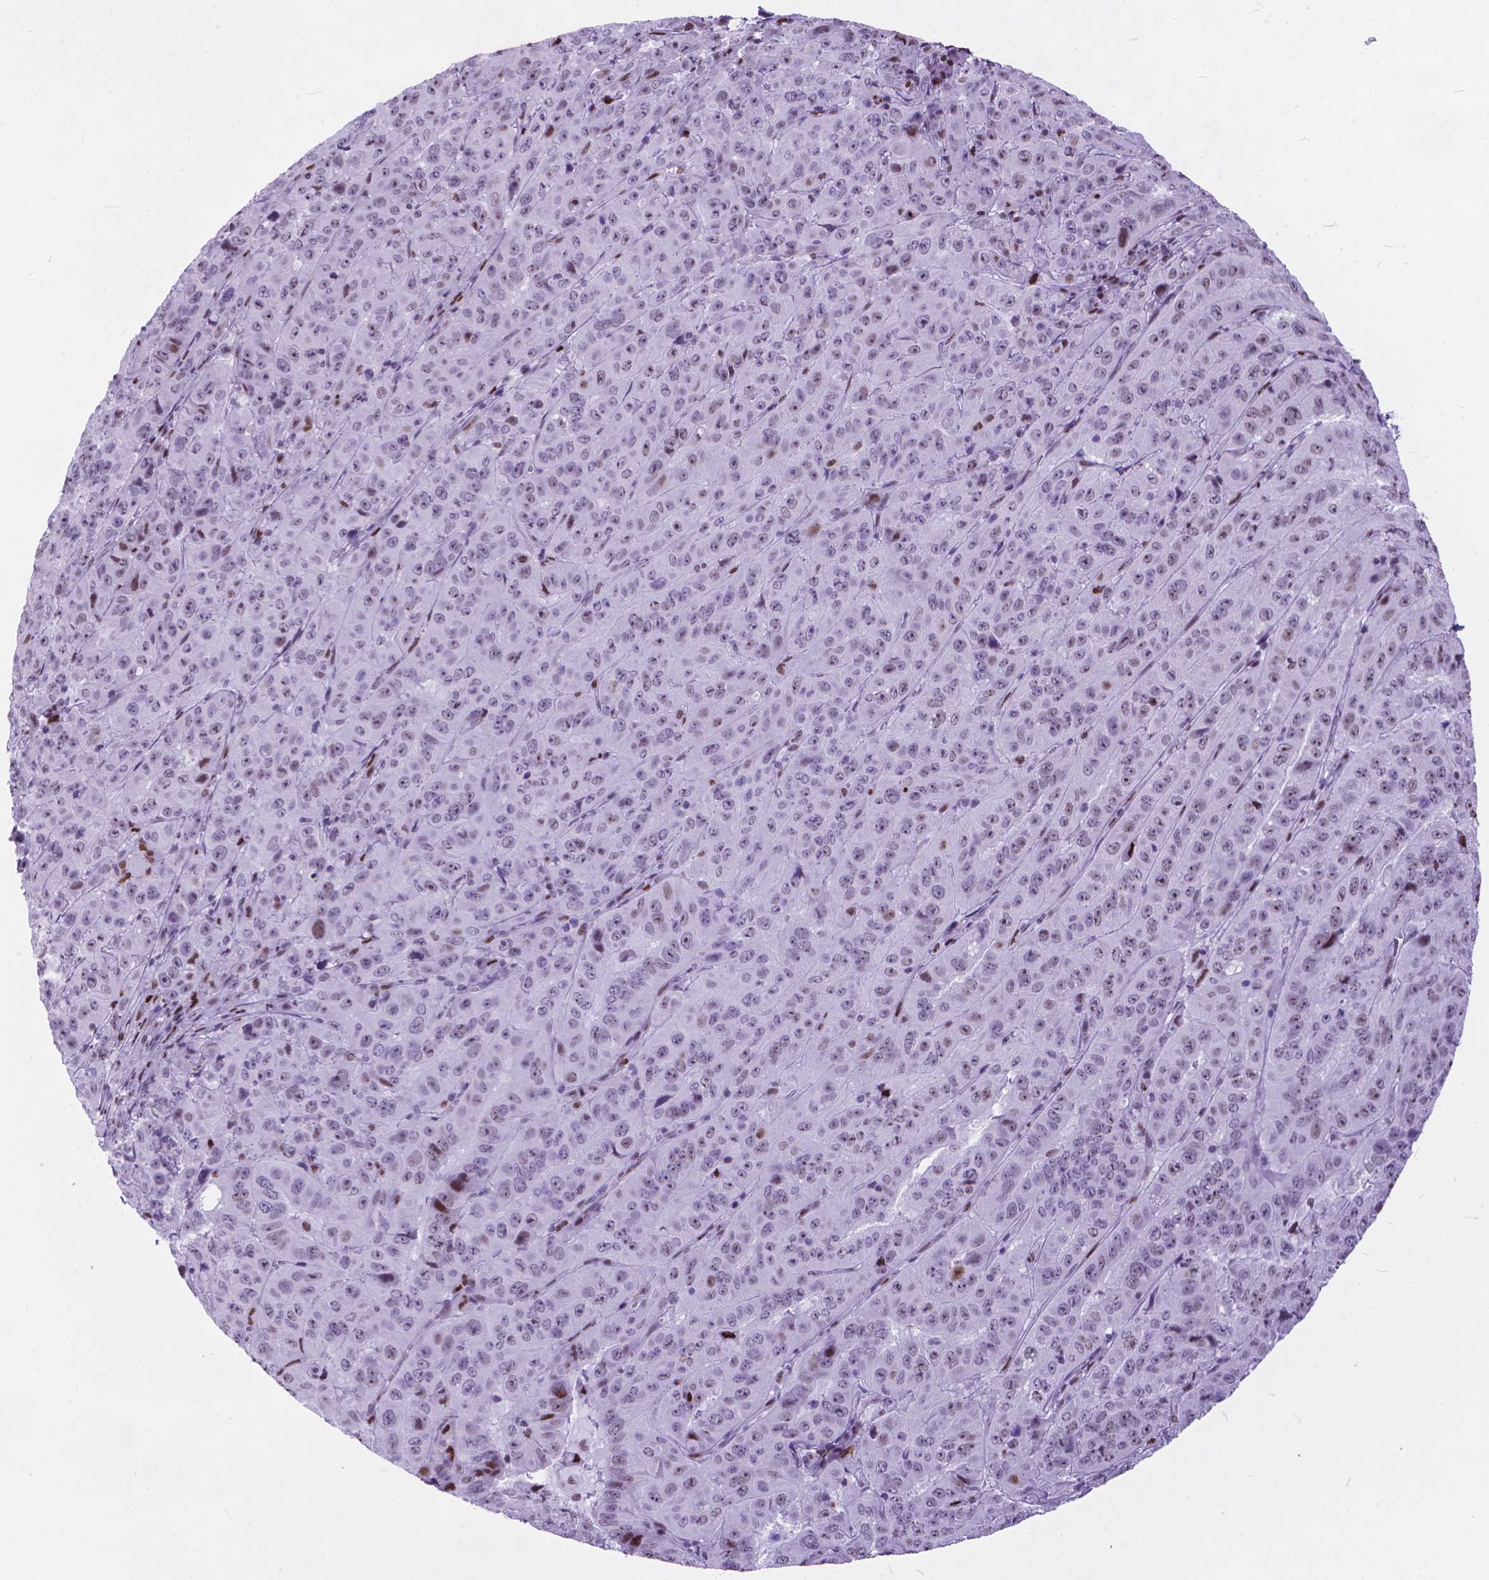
{"staining": {"intensity": "negative", "quantity": "none", "location": "none"}, "tissue": "pancreatic cancer", "cell_type": "Tumor cells", "image_type": "cancer", "snomed": [{"axis": "morphology", "description": "Adenocarcinoma, NOS"}, {"axis": "topography", "description": "Pancreas"}], "caption": "The photomicrograph exhibits no staining of tumor cells in pancreatic cancer (adenocarcinoma).", "gene": "POLE4", "patient": {"sex": "male", "age": 63}}